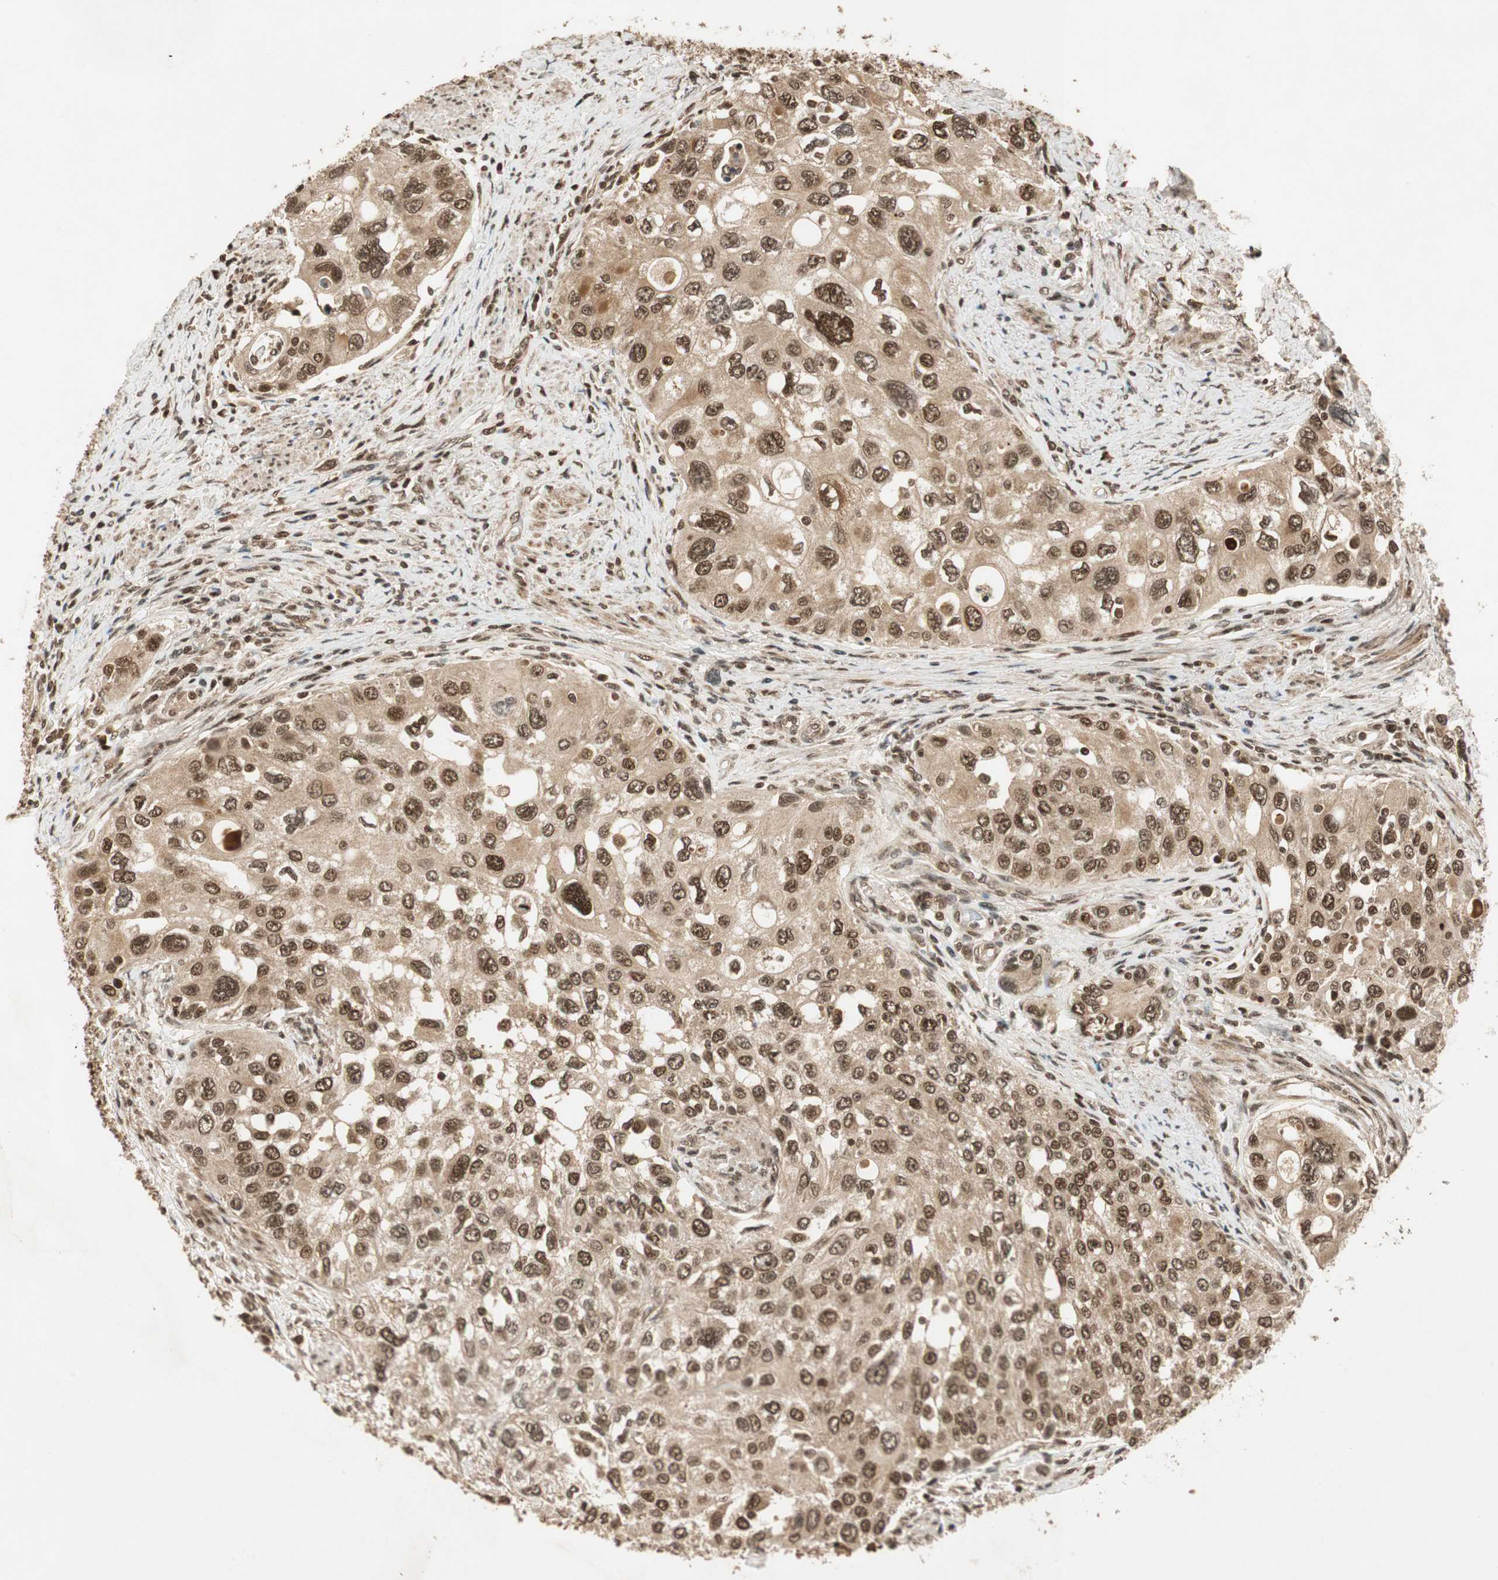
{"staining": {"intensity": "strong", "quantity": ">75%", "location": "cytoplasmic/membranous,nuclear"}, "tissue": "urothelial cancer", "cell_type": "Tumor cells", "image_type": "cancer", "snomed": [{"axis": "morphology", "description": "Urothelial carcinoma, High grade"}, {"axis": "topography", "description": "Urinary bladder"}], "caption": "Strong cytoplasmic/membranous and nuclear expression is present in approximately >75% of tumor cells in urothelial cancer.", "gene": "RPA3", "patient": {"sex": "female", "age": 56}}